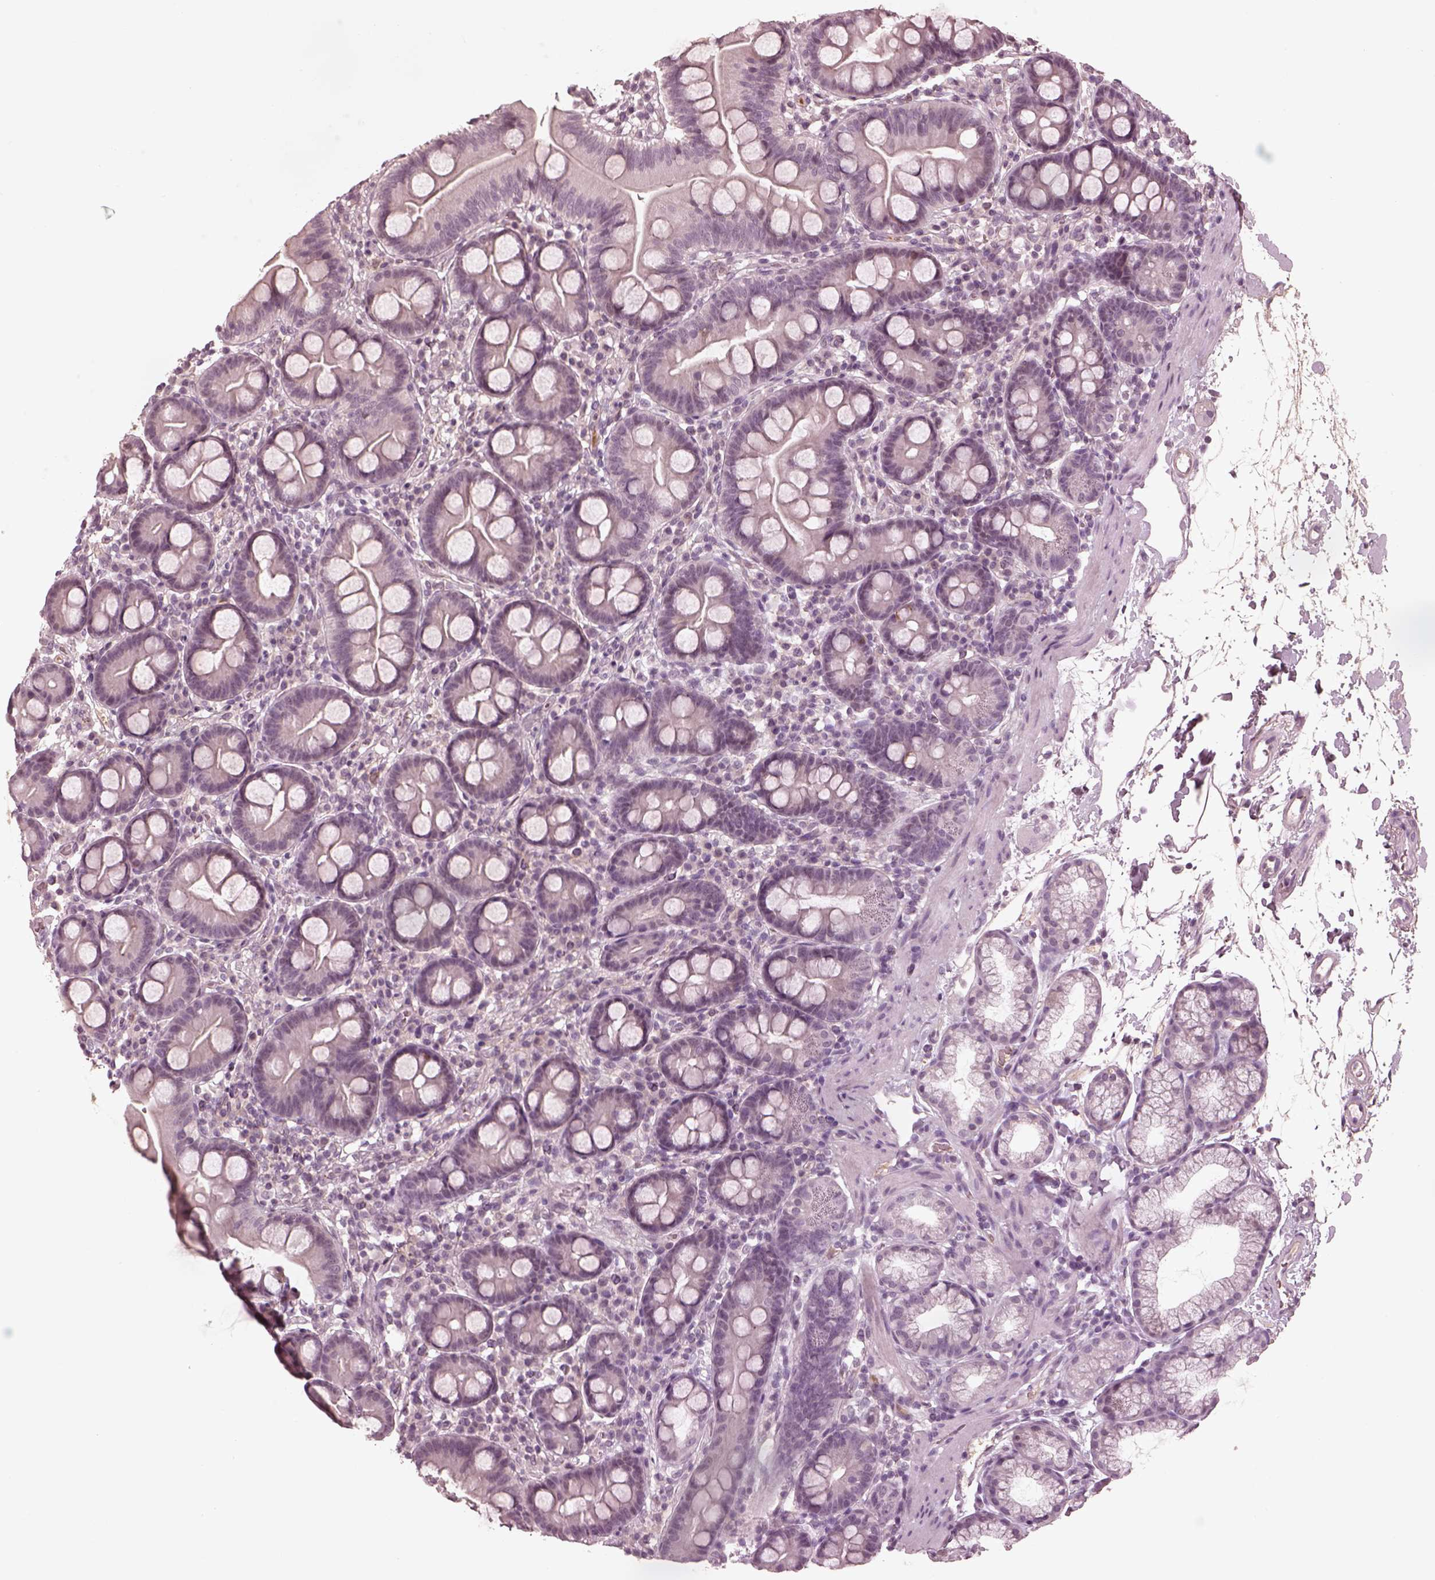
{"staining": {"intensity": "negative", "quantity": "none", "location": "none"}, "tissue": "duodenum", "cell_type": "Glandular cells", "image_type": "normal", "snomed": [{"axis": "morphology", "description": "Normal tissue, NOS"}, {"axis": "topography", "description": "Pancreas"}, {"axis": "topography", "description": "Duodenum"}], "caption": "Immunohistochemistry (IHC) of benign human duodenum displays no staining in glandular cells.", "gene": "KCNA2", "patient": {"sex": "male", "age": 59}}